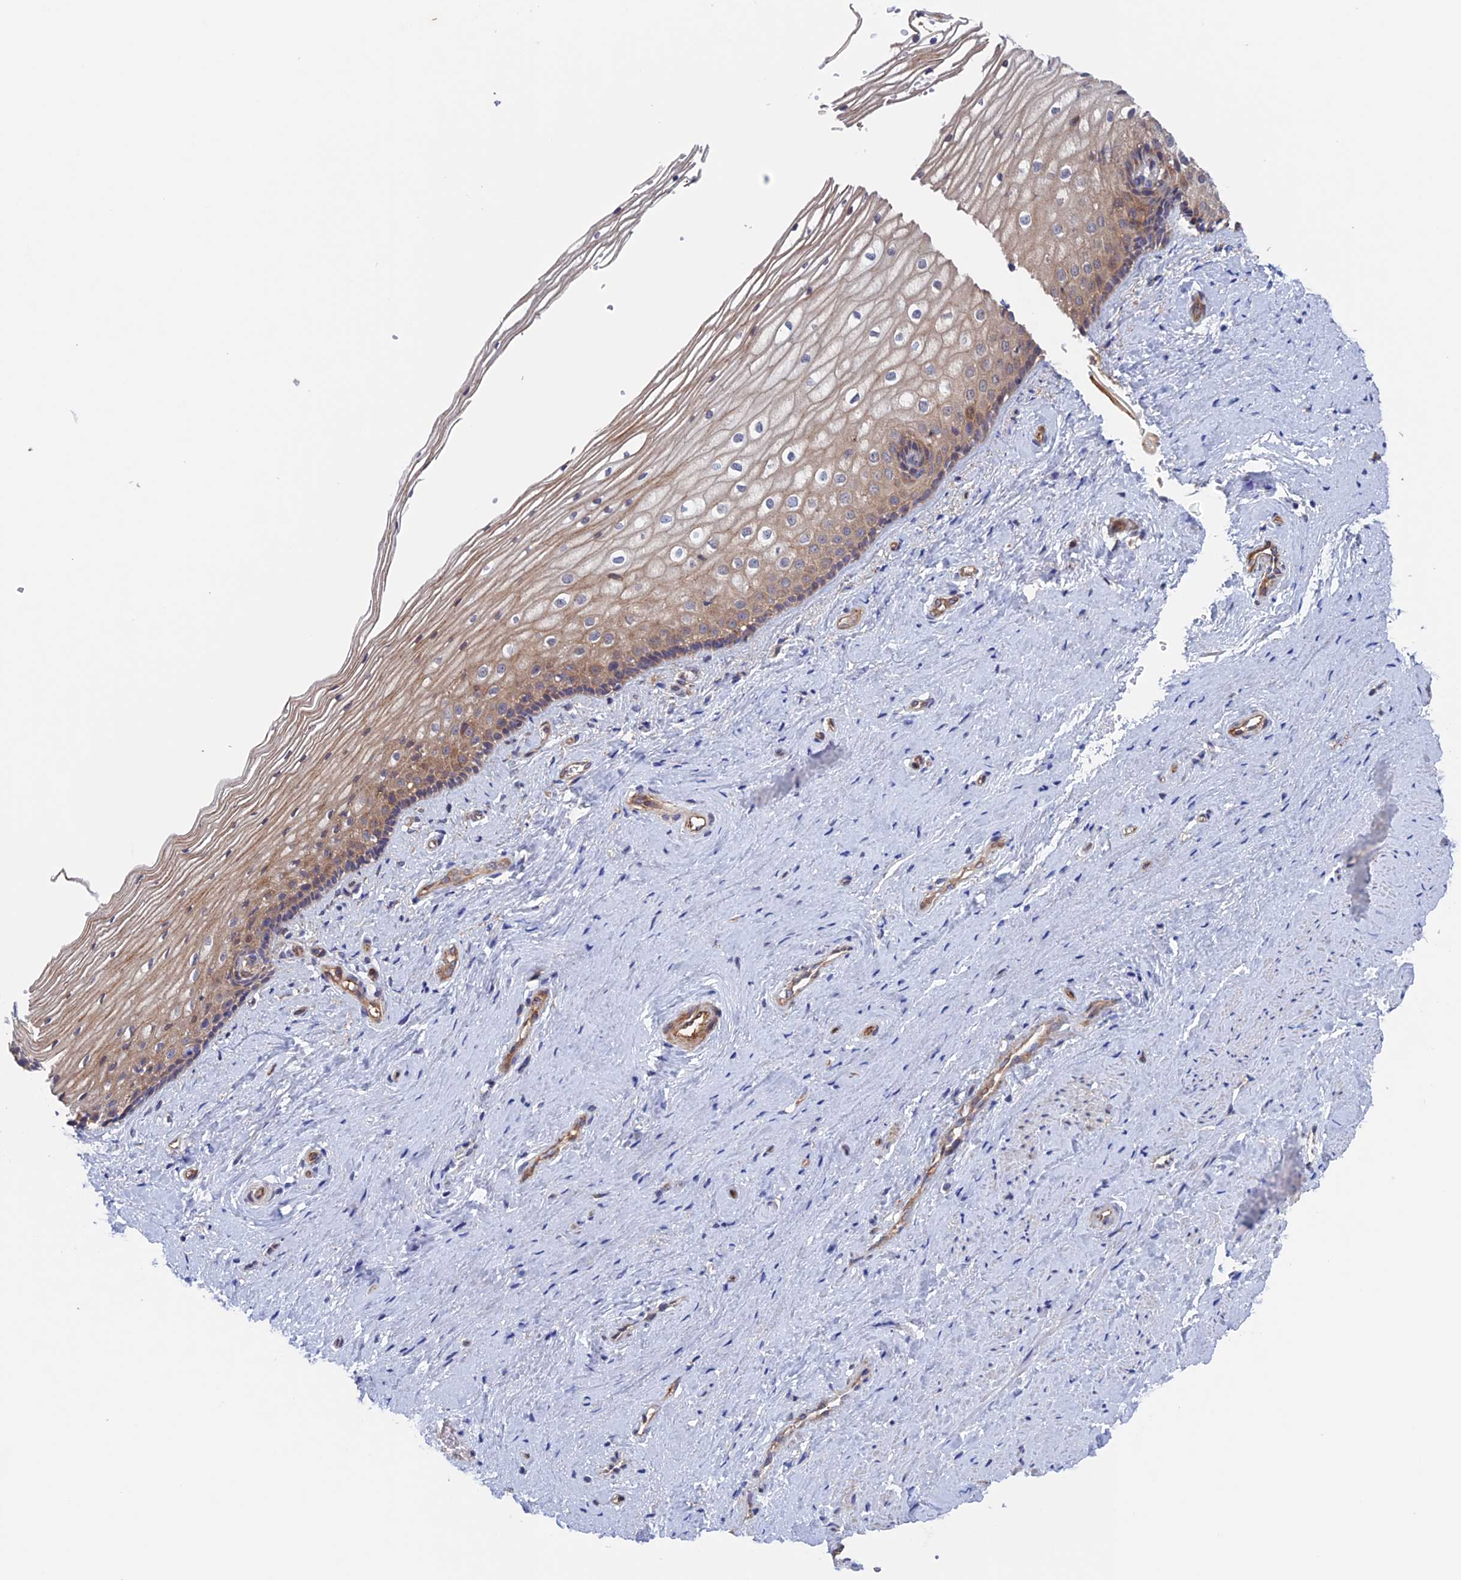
{"staining": {"intensity": "weak", "quantity": "<25%", "location": "cytoplasmic/membranous"}, "tissue": "vagina", "cell_type": "Squamous epithelial cells", "image_type": "normal", "snomed": [{"axis": "morphology", "description": "Normal tissue, NOS"}, {"axis": "topography", "description": "Vagina"}], "caption": "The photomicrograph shows no staining of squamous epithelial cells in benign vagina.", "gene": "NUDT16L1", "patient": {"sex": "female", "age": 46}}